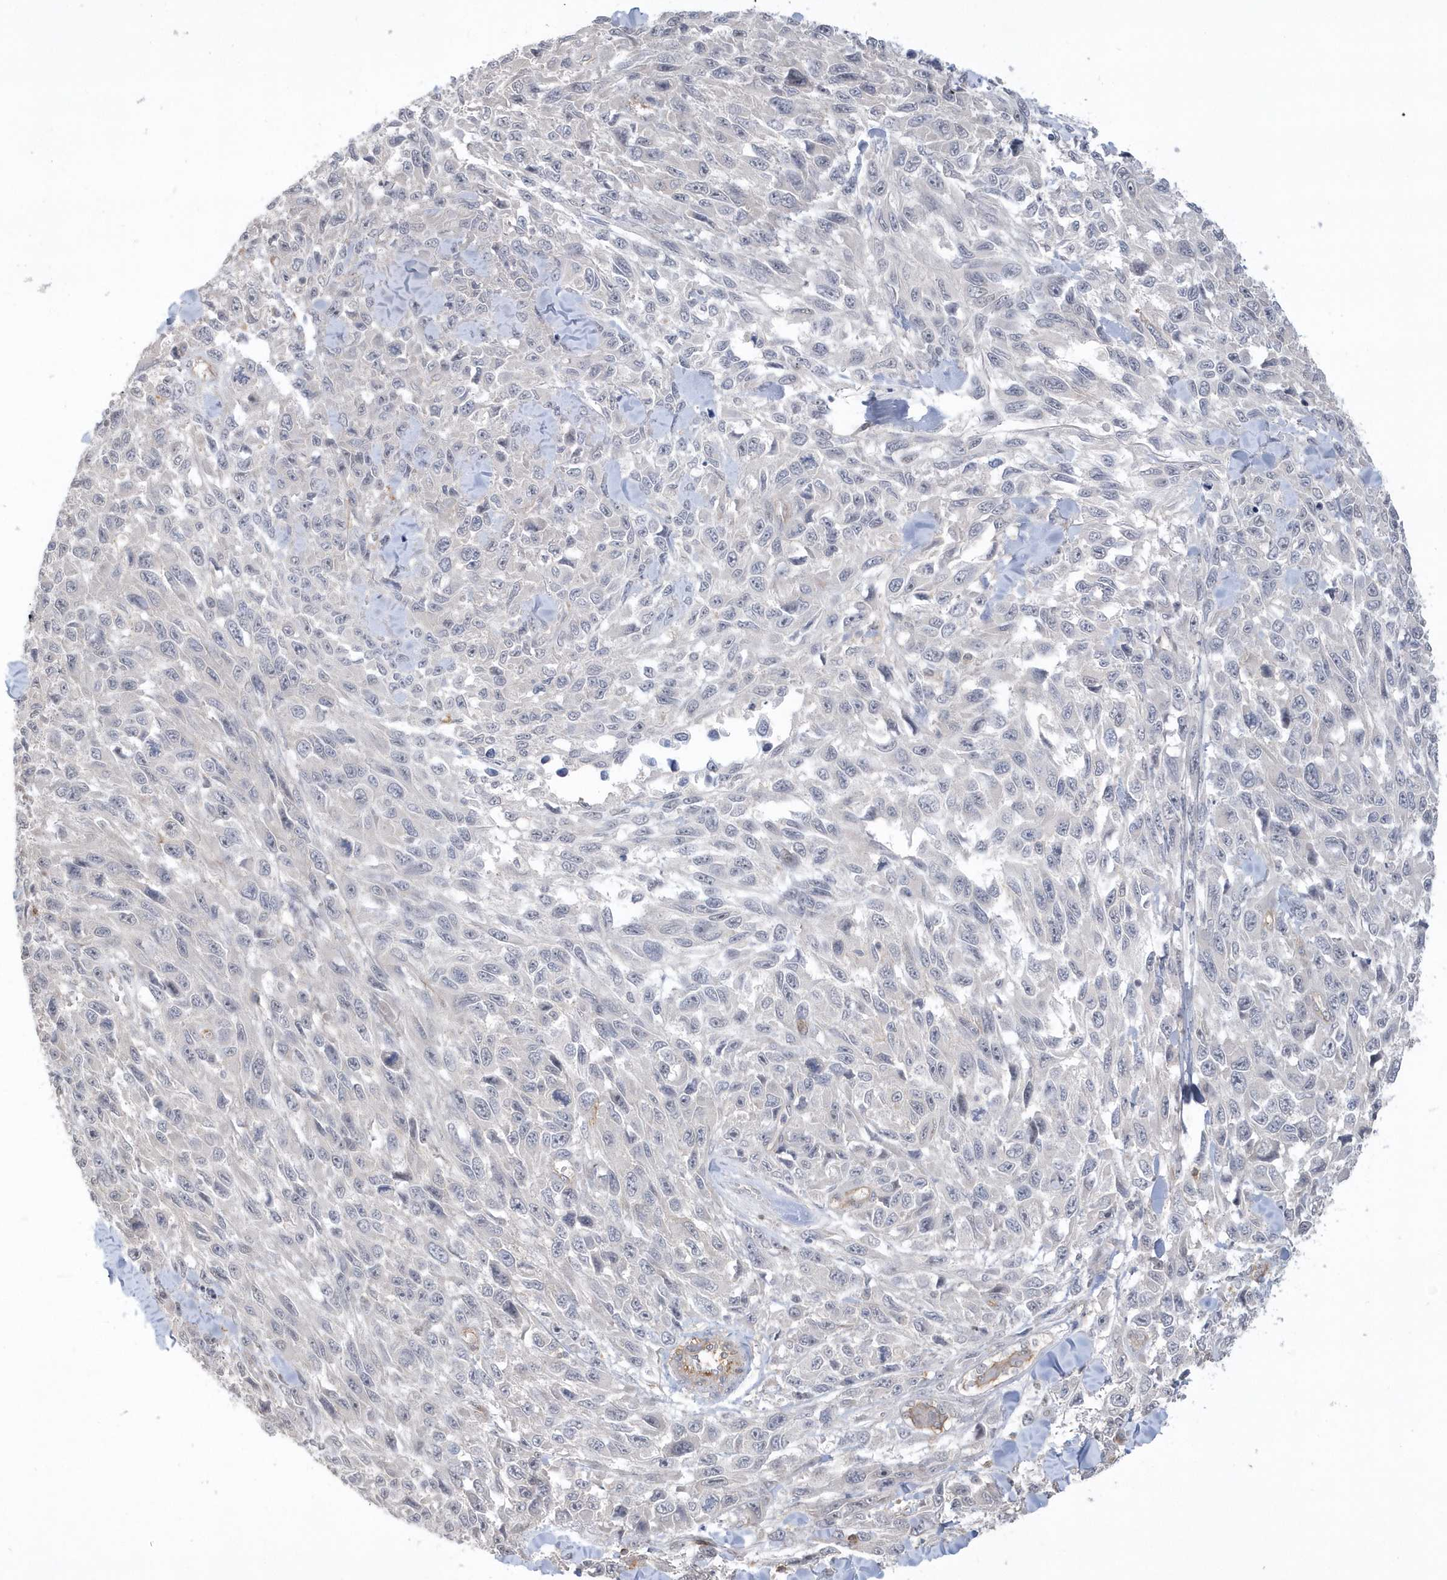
{"staining": {"intensity": "negative", "quantity": "none", "location": "none"}, "tissue": "melanoma", "cell_type": "Tumor cells", "image_type": "cancer", "snomed": [{"axis": "morphology", "description": "Malignant melanoma, NOS"}, {"axis": "topography", "description": "Skin"}], "caption": "IHC of human melanoma displays no expression in tumor cells.", "gene": "CRIP3", "patient": {"sex": "female", "age": 96}}